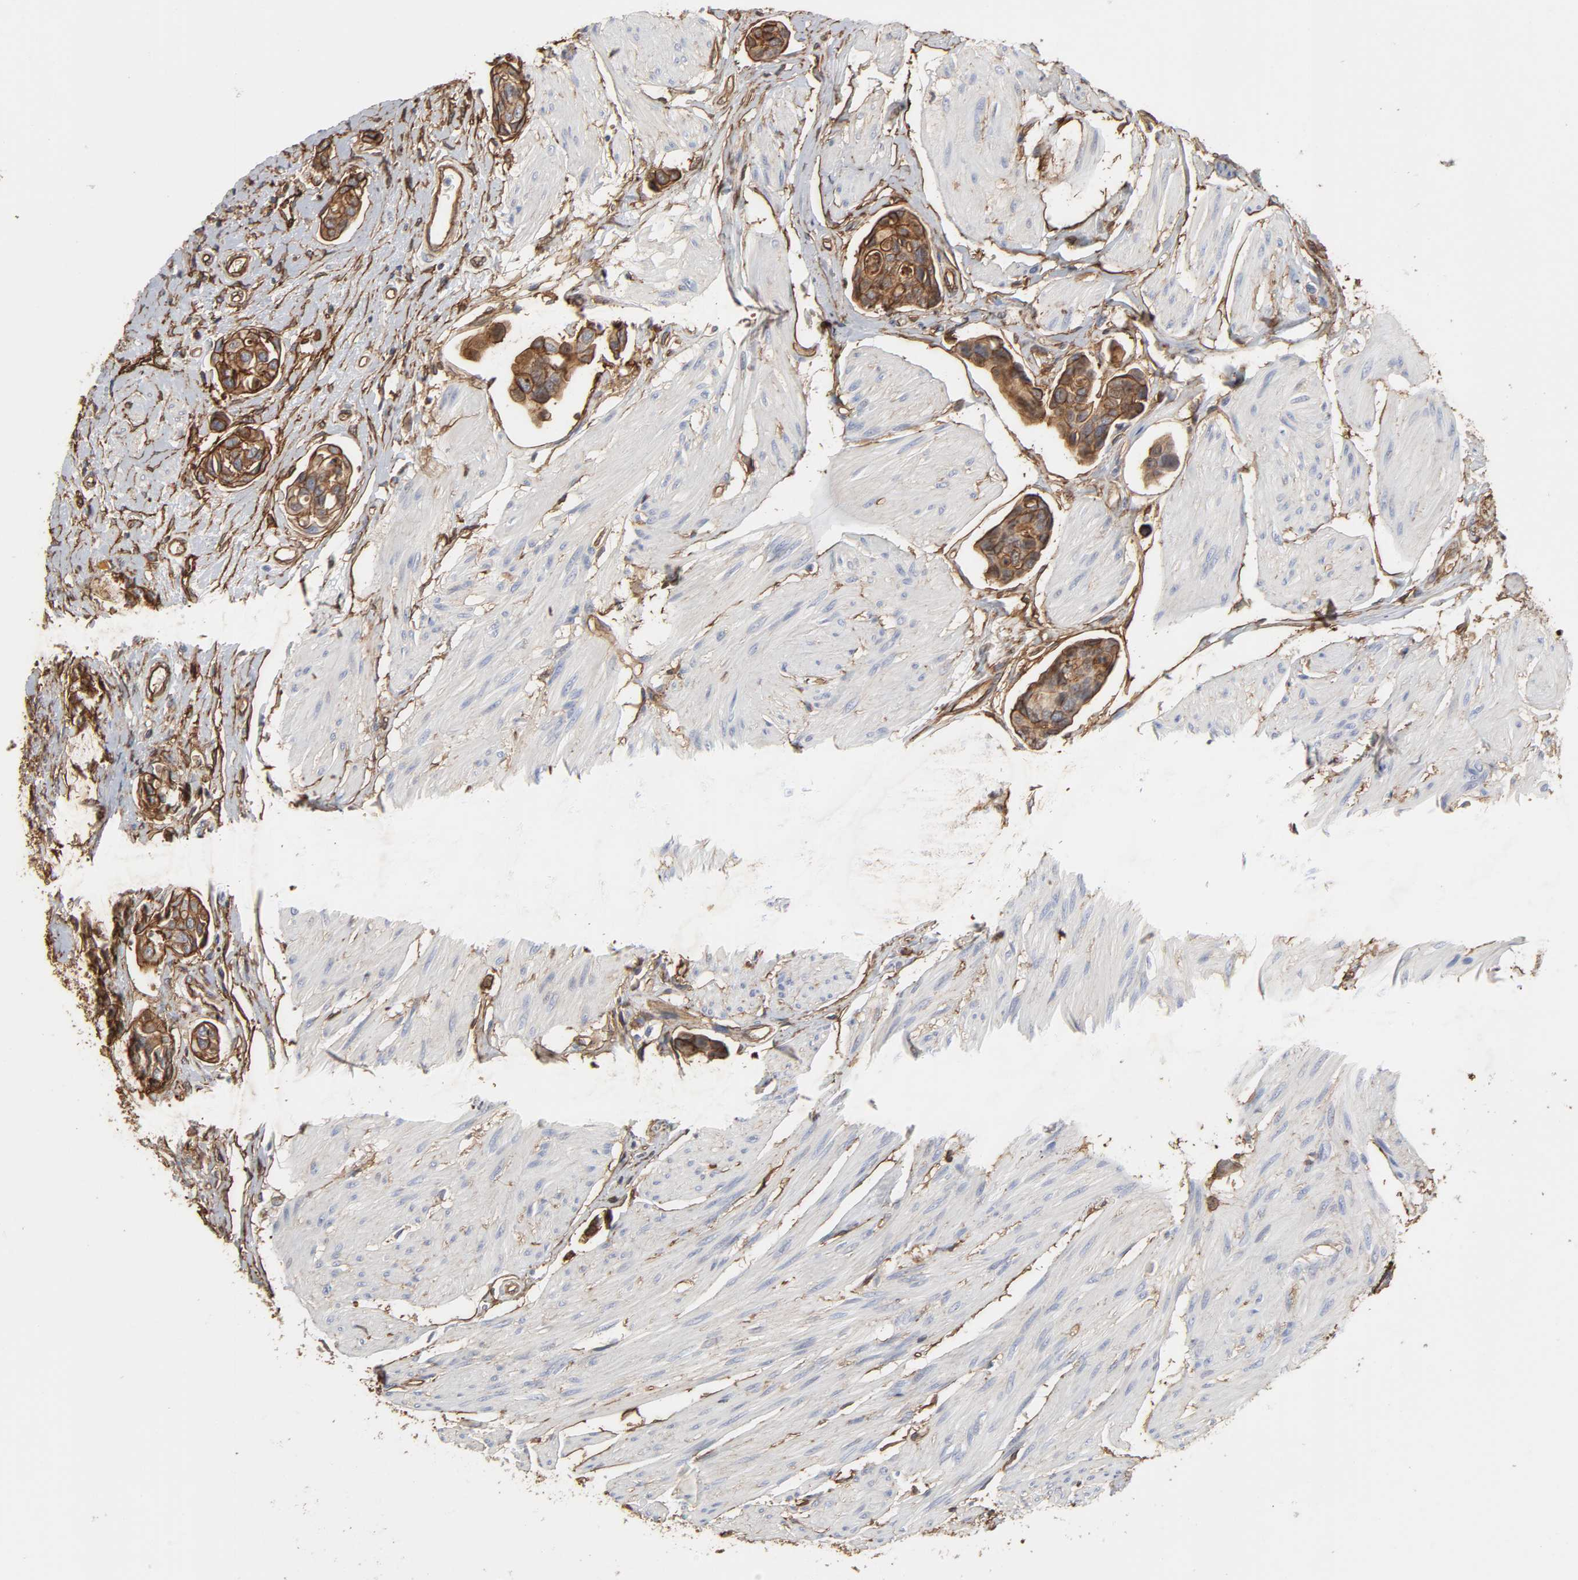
{"staining": {"intensity": "strong", "quantity": ">75%", "location": "cytoplasmic/membranous"}, "tissue": "urothelial cancer", "cell_type": "Tumor cells", "image_type": "cancer", "snomed": [{"axis": "morphology", "description": "Urothelial carcinoma, High grade"}, {"axis": "topography", "description": "Urinary bladder"}], "caption": "A high-resolution image shows IHC staining of urothelial cancer, which displays strong cytoplasmic/membranous staining in about >75% of tumor cells. (DAB IHC with brightfield microscopy, high magnification).", "gene": "ANXA2", "patient": {"sex": "male", "age": 78}}